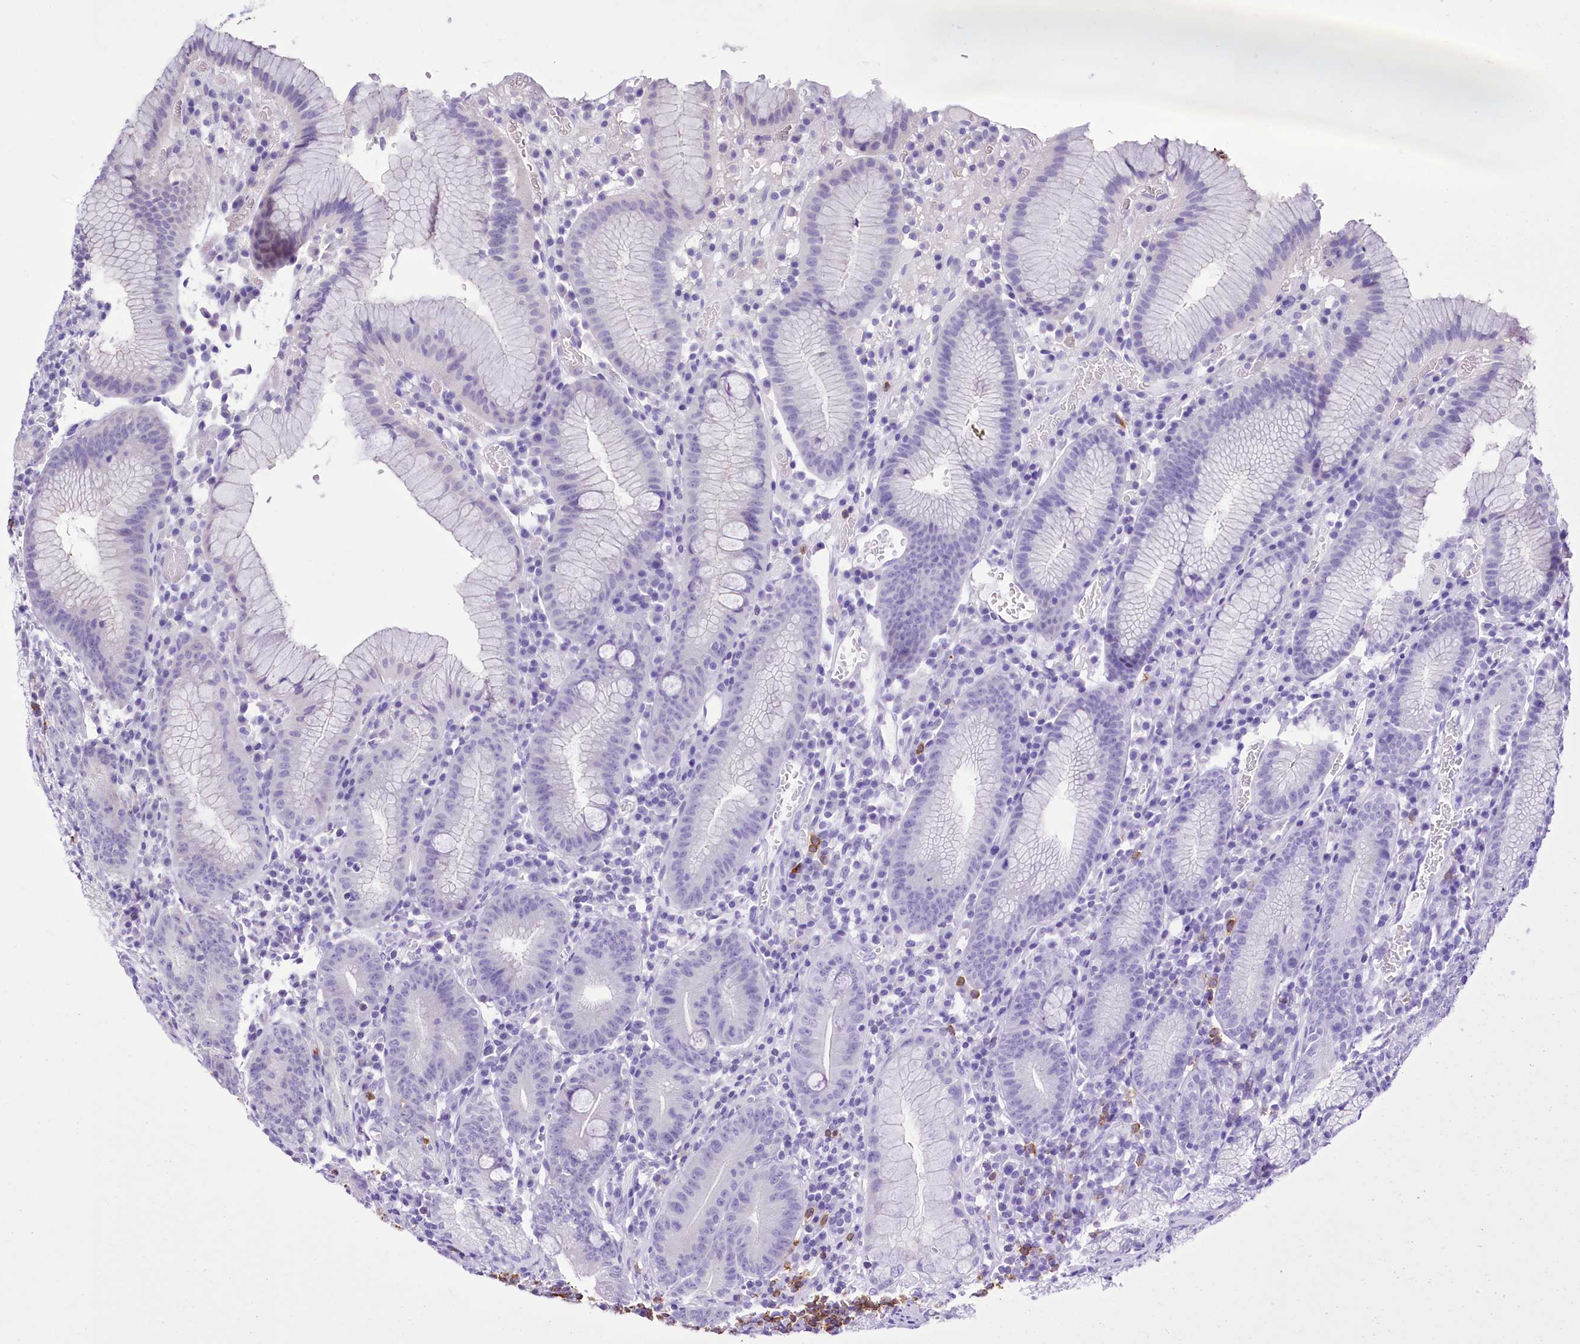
{"staining": {"intensity": "negative", "quantity": "none", "location": "none"}, "tissue": "stomach", "cell_type": "Glandular cells", "image_type": "normal", "snomed": [{"axis": "morphology", "description": "Normal tissue, NOS"}, {"axis": "topography", "description": "Stomach"}], "caption": "This is an IHC image of benign stomach. There is no staining in glandular cells.", "gene": "BANK1", "patient": {"sex": "male", "age": 55}}